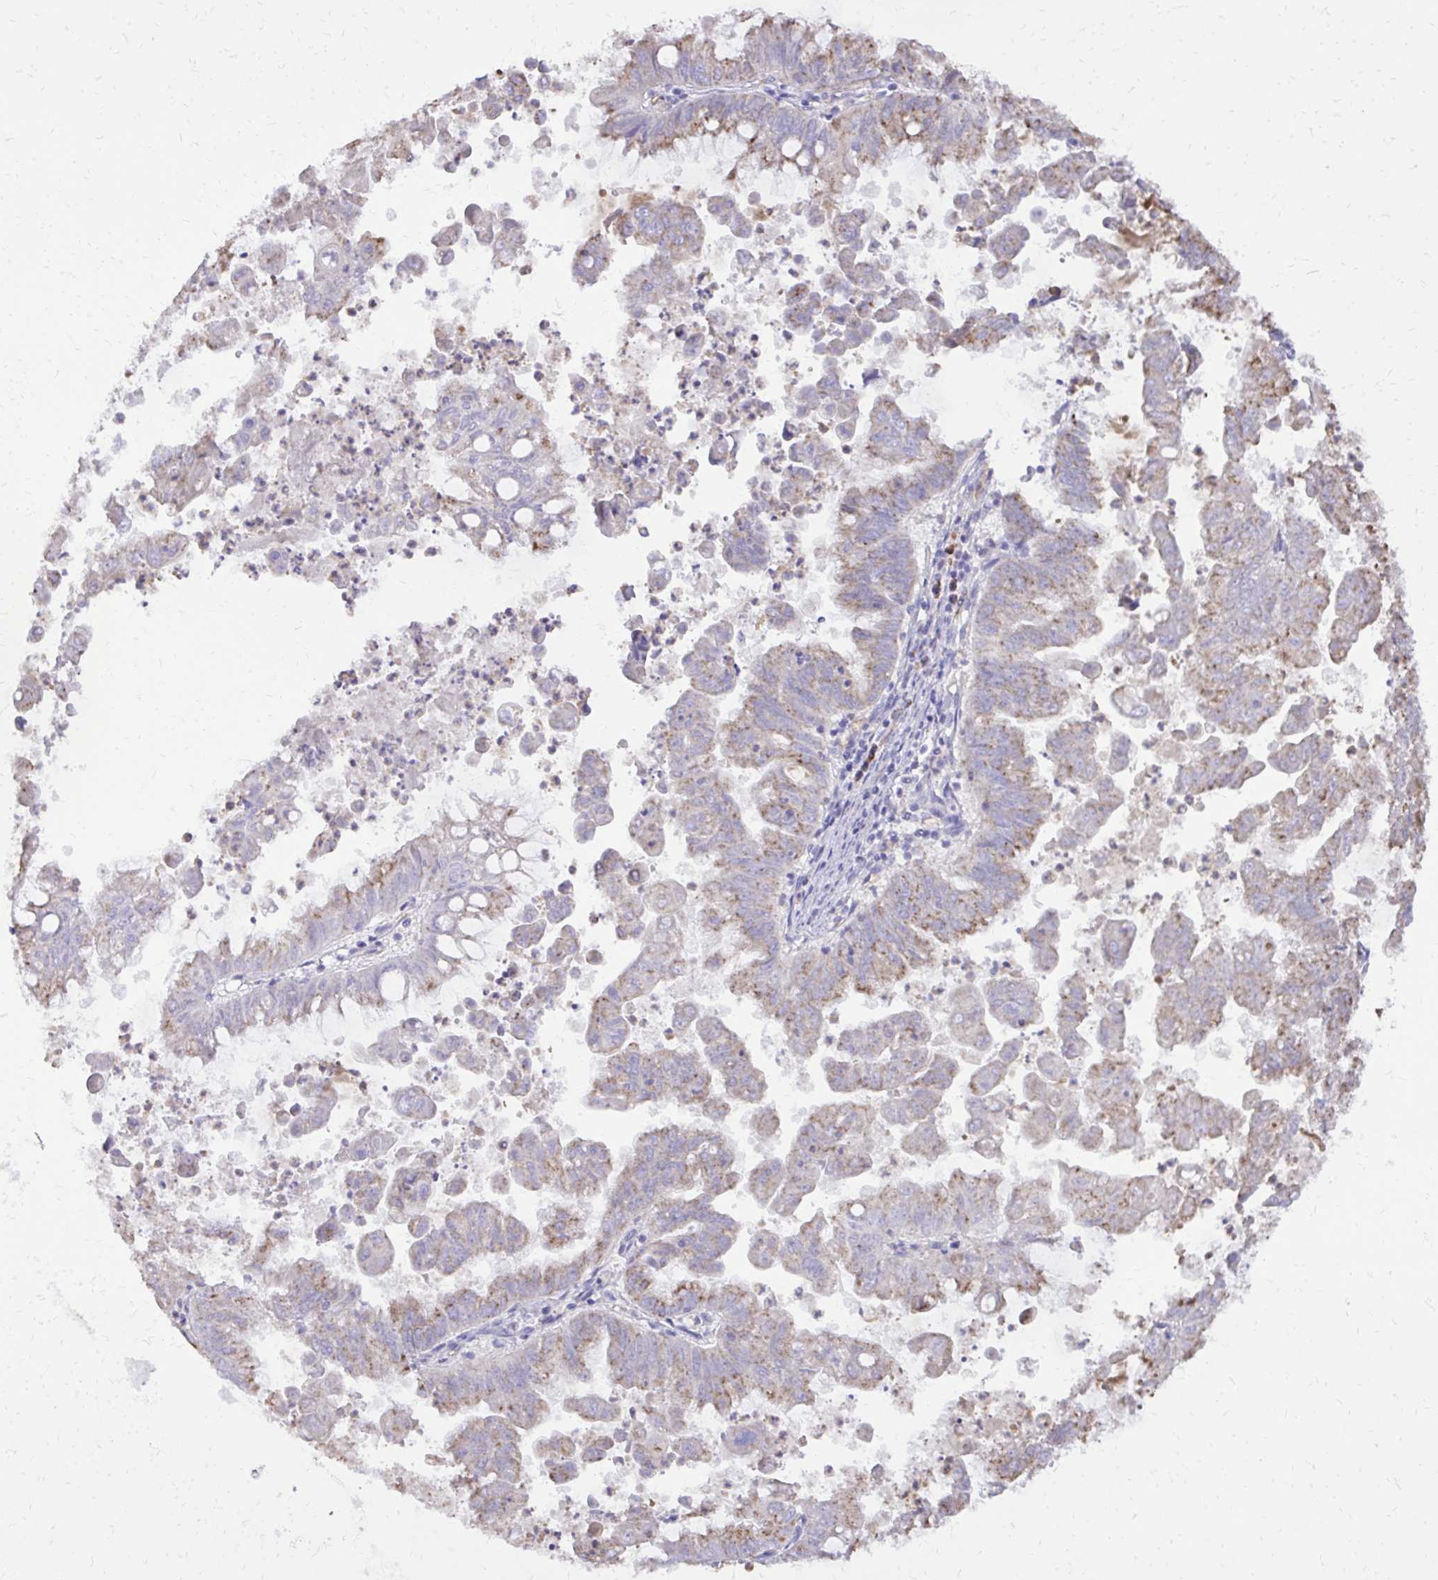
{"staining": {"intensity": "weak", "quantity": "25%-75%", "location": "cytoplasmic/membranous"}, "tissue": "stomach cancer", "cell_type": "Tumor cells", "image_type": "cancer", "snomed": [{"axis": "morphology", "description": "Adenocarcinoma, NOS"}, {"axis": "topography", "description": "Stomach, upper"}], "caption": "Protein staining of adenocarcinoma (stomach) tissue shows weak cytoplasmic/membranous expression in approximately 25%-75% of tumor cells.", "gene": "CAT", "patient": {"sex": "male", "age": 80}}